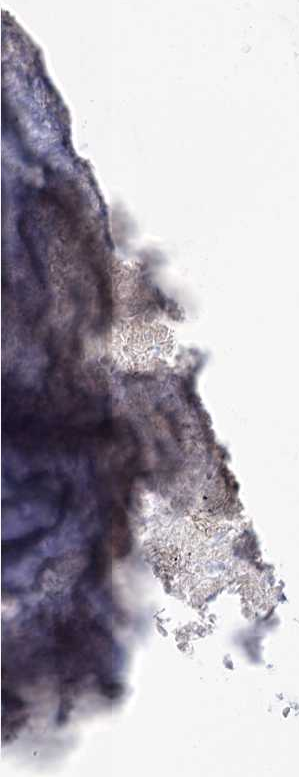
{"staining": {"intensity": "negative", "quantity": "none", "location": "none"}, "tissue": "lung cancer", "cell_type": "Tumor cells", "image_type": "cancer", "snomed": [{"axis": "morphology", "description": "Squamous cell carcinoma, NOS"}, {"axis": "topography", "description": "Lung"}], "caption": "Lung squamous cell carcinoma was stained to show a protein in brown. There is no significant positivity in tumor cells. (DAB immunohistochemistry with hematoxylin counter stain).", "gene": "NAGLU", "patient": {"sex": "female", "age": 63}}